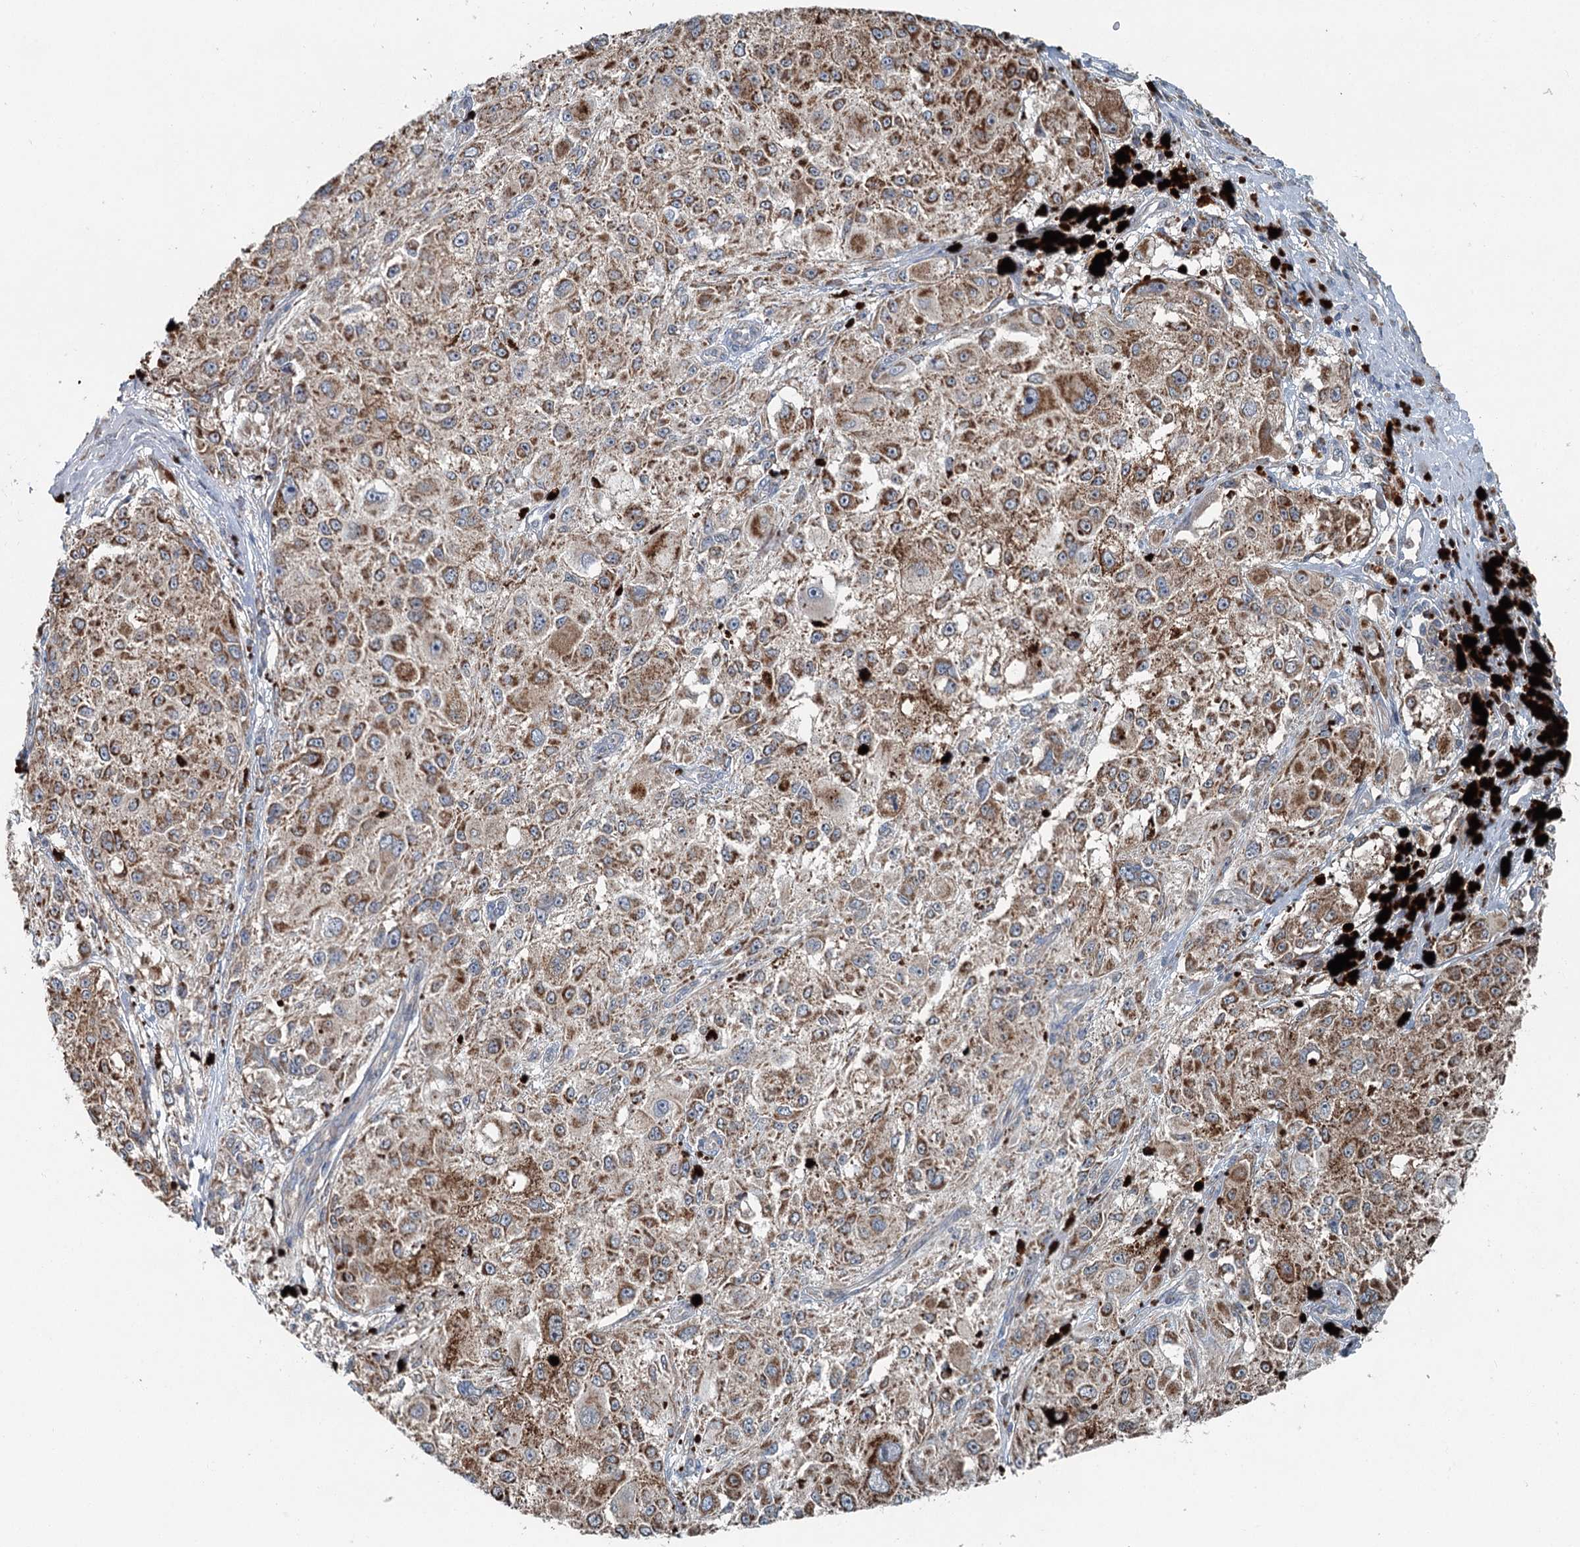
{"staining": {"intensity": "moderate", "quantity": ">75%", "location": "cytoplasmic/membranous"}, "tissue": "melanoma", "cell_type": "Tumor cells", "image_type": "cancer", "snomed": [{"axis": "morphology", "description": "Necrosis, NOS"}, {"axis": "morphology", "description": "Malignant melanoma, NOS"}, {"axis": "topography", "description": "Skin"}], "caption": "The micrograph reveals immunohistochemical staining of malignant melanoma. There is moderate cytoplasmic/membranous positivity is present in approximately >75% of tumor cells. (Brightfield microscopy of DAB IHC at high magnification).", "gene": "CHCHD5", "patient": {"sex": "female", "age": 87}}